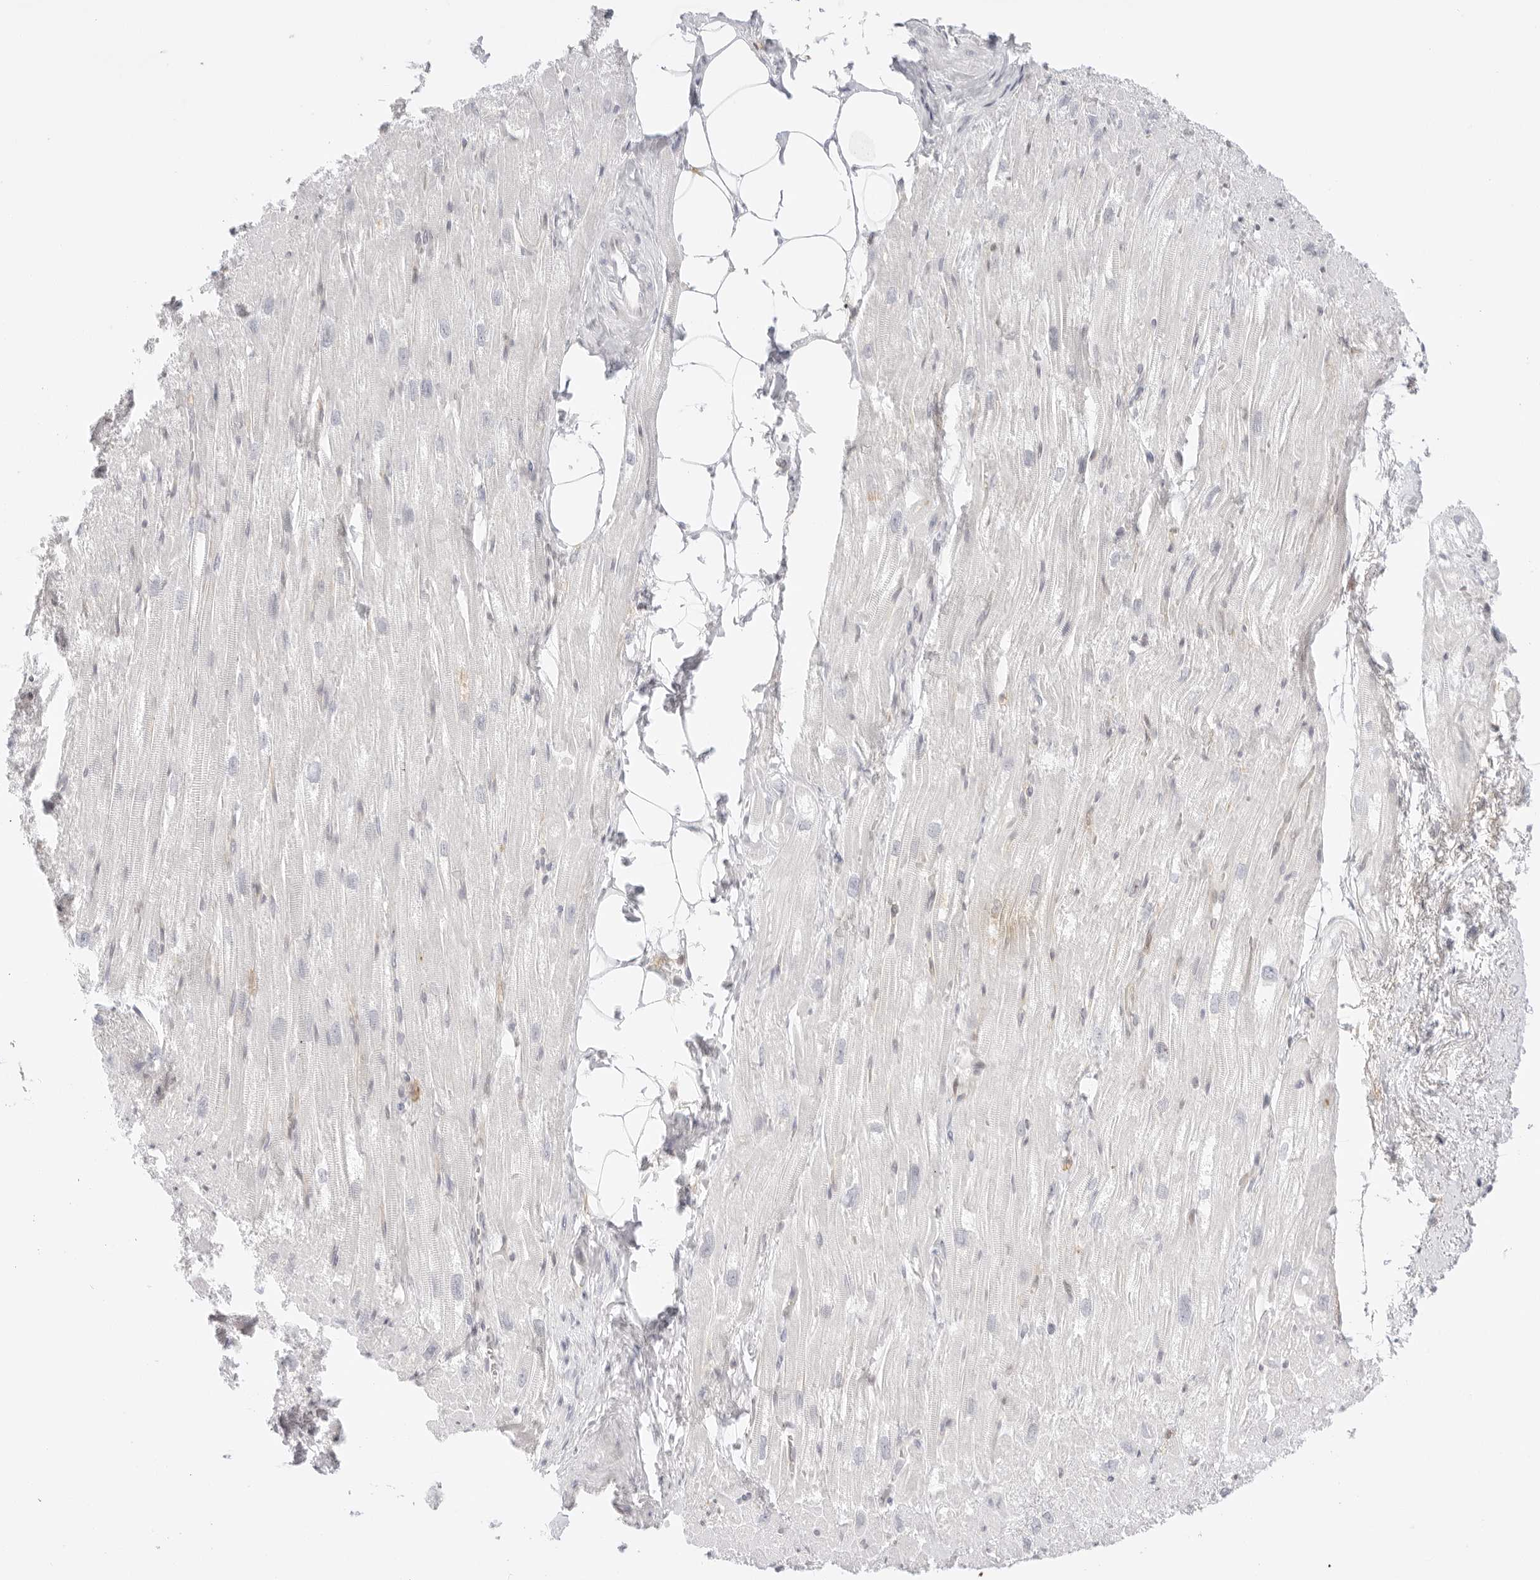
{"staining": {"intensity": "moderate", "quantity": "<25%", "location": "cytoplasmic/membranous"}, "tissue": "heart muscle", "cell_type": "Cardiomyocytes", "image_type": "normal", "snomed": [{"axis": "morphology", "description": "Normal tissue, NOS"}, {"axis": "topography", "description": "Heart"}], "caption": "Heart muscle stained for a protein (brown) shows moderate cytoplasmic/membranous positive staining in approximately <25% of cardiomyocytes.", "gene": "TNFRSF14", "patient": {"sex": "male", "age": 50}}